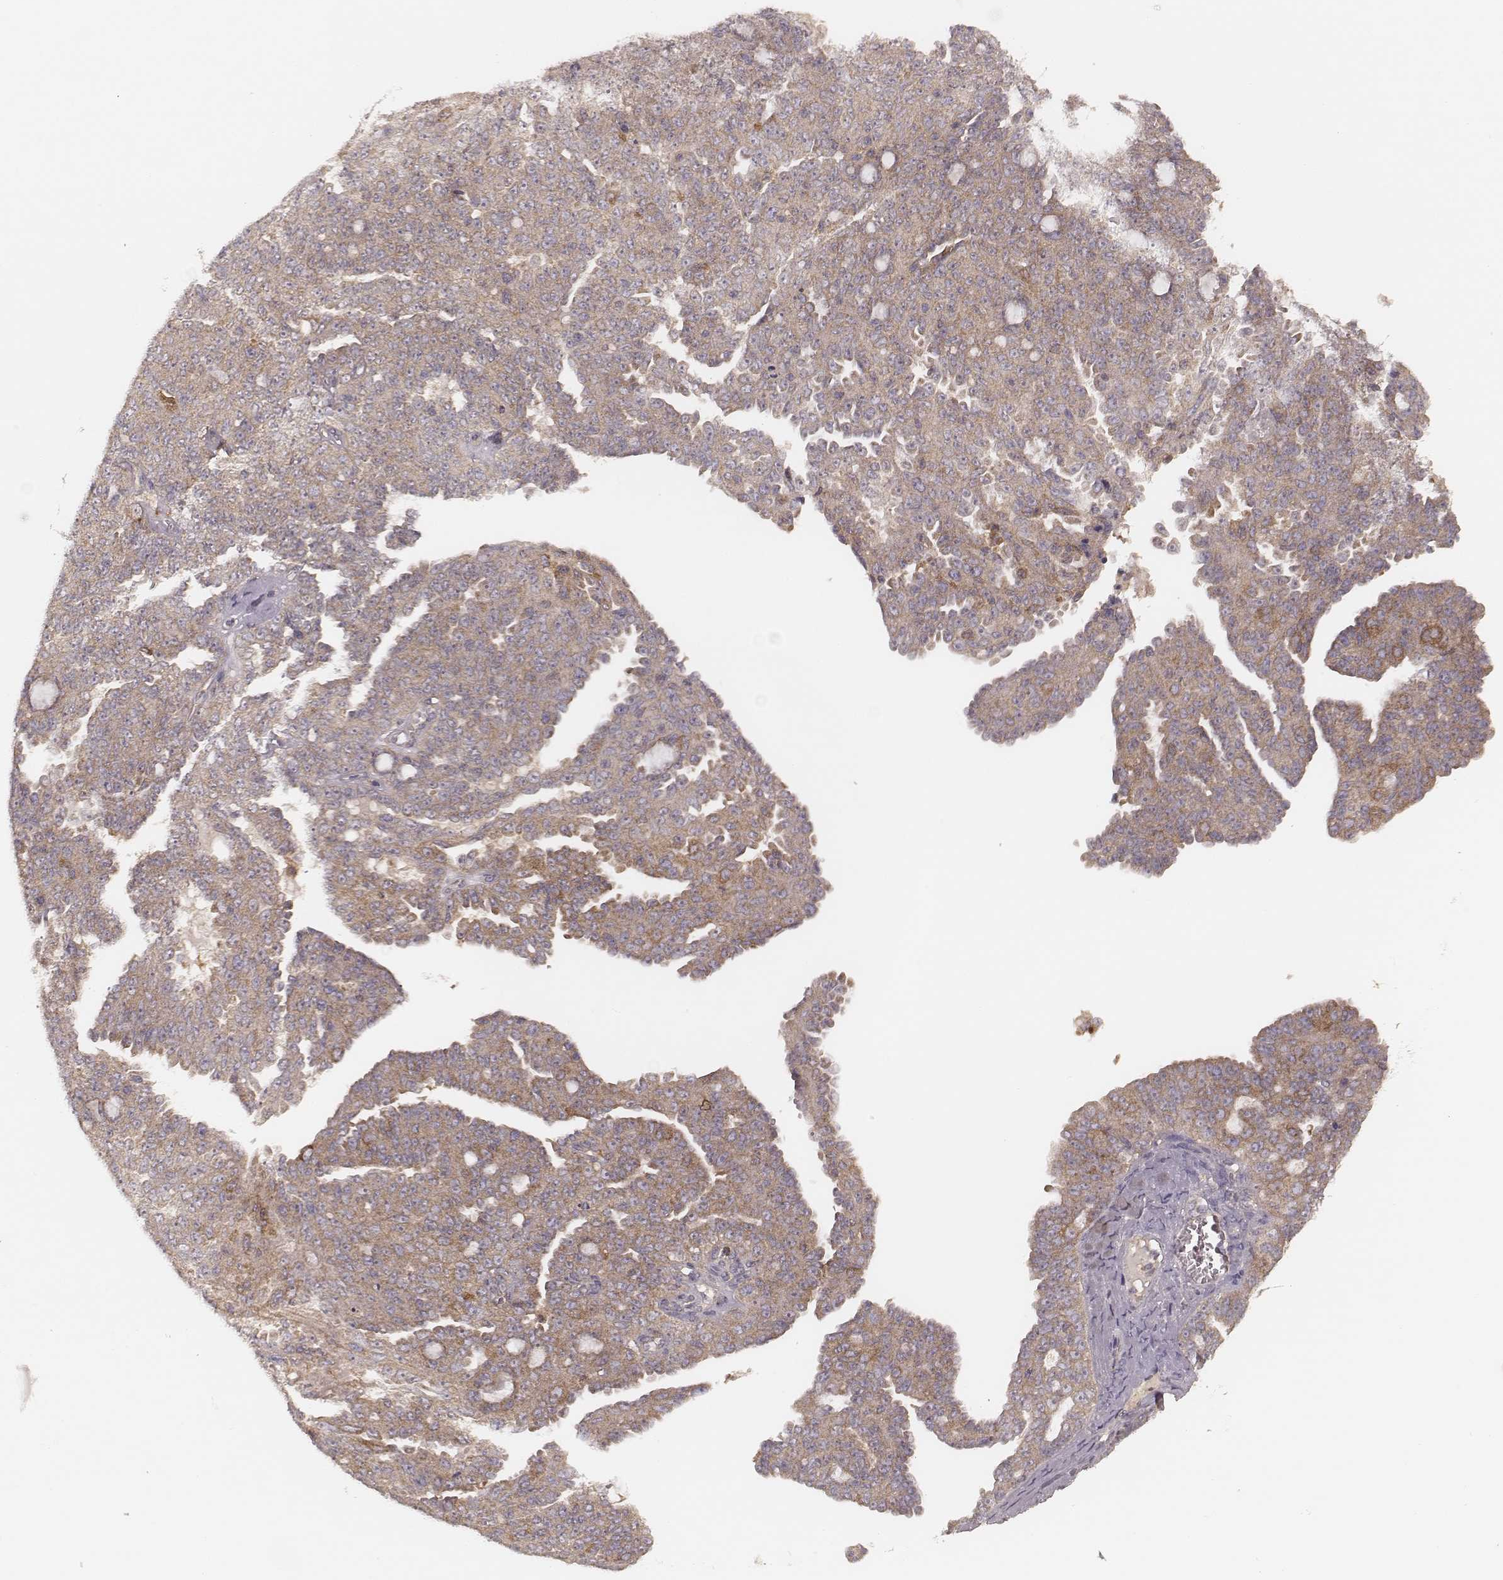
{"staining": {"intensity": "weak", "quantity": ">75%", "location": "cytoplasmic/membranous"}, "tissue": "ovarian cancer", "cell_type": "Tumor cells", "image_type": "cancer", "snomed": [{"axis": "morphology", "description": "Cystadenocarcinoma, serous, NOS"}, {"axis": "topography", "description": "Ovary"}], "caption": "Protein staining reveals weak cytoplasmic/membranous positivity in approximately >75% of tumor cells in ovarian serous cystadenocarcinoma. The staining was performed using DAB (3,3'-diaminobenzidine) to visualize the protein expression in brown, while the nuclei were stained in blue with hematoxylin (Magnification: 20x).", "gene": "CARS1", "patient": {"sex": "female", "age": 71}}